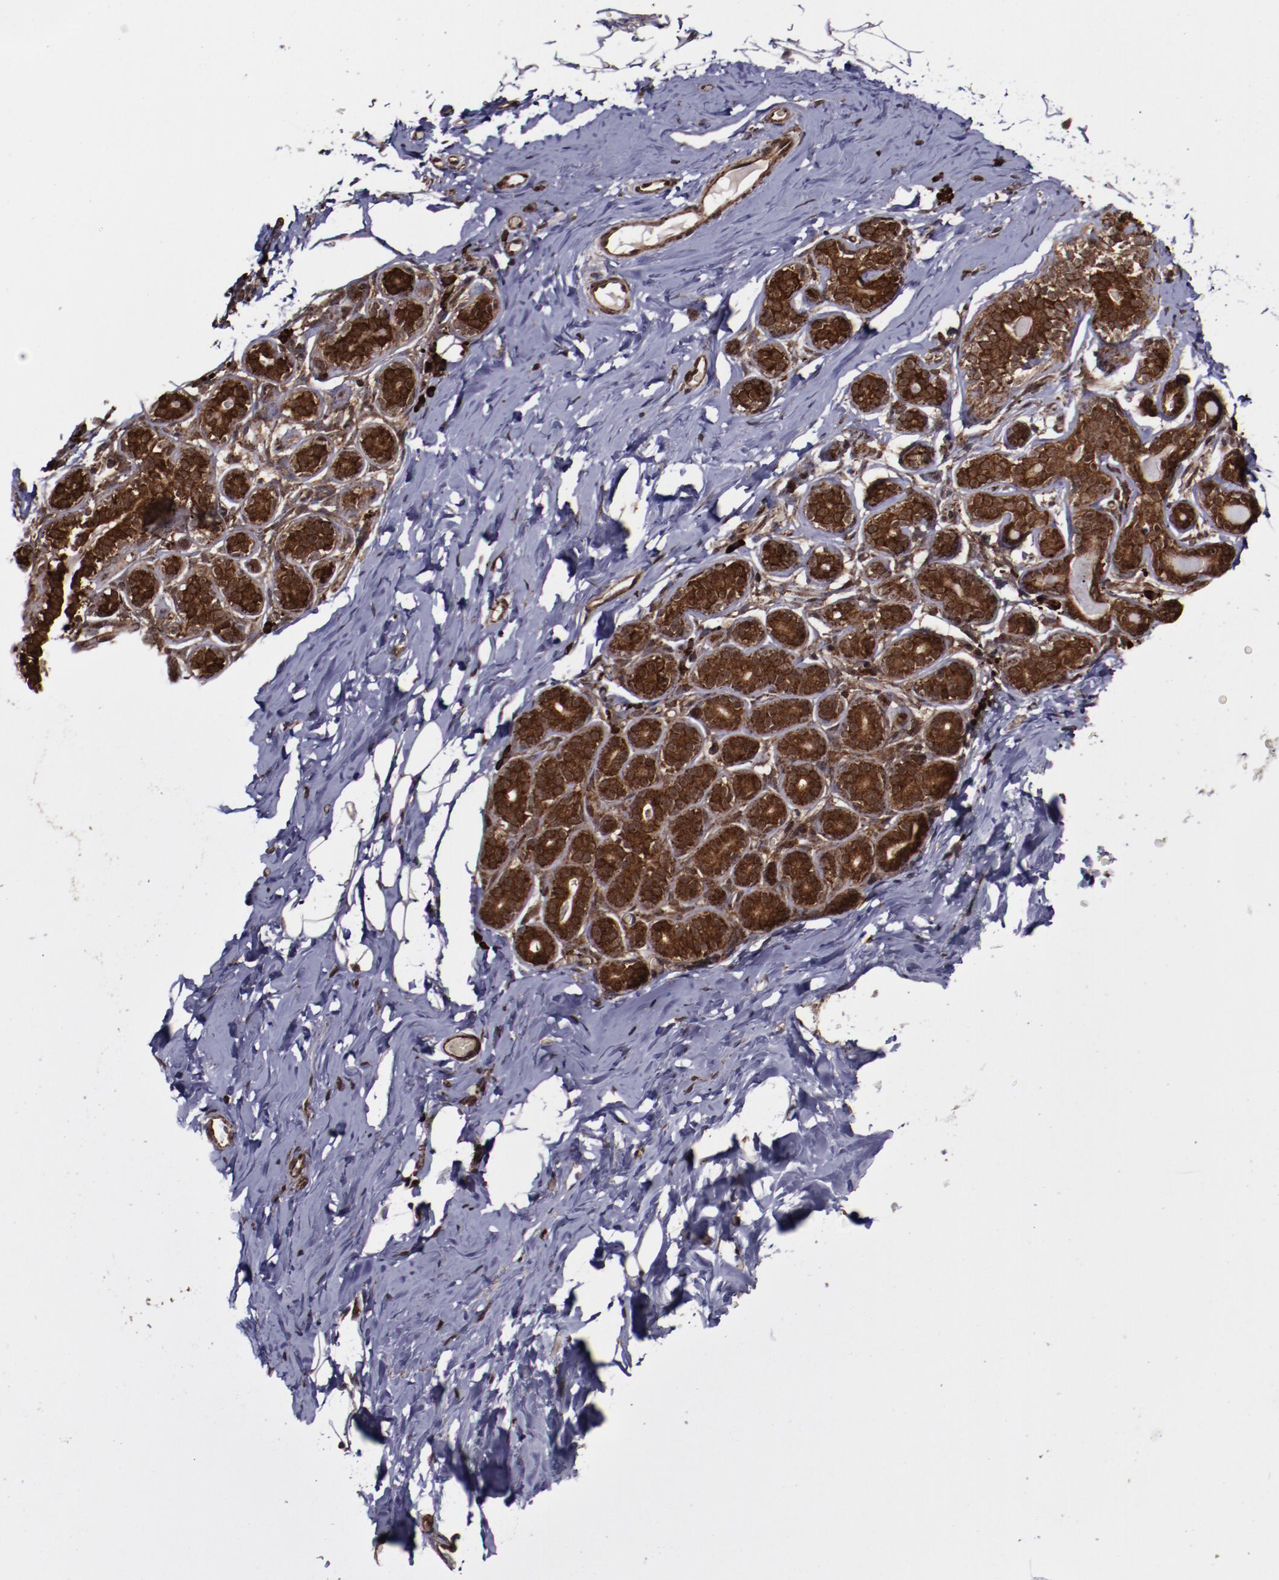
{"staining": {"intensity": "strong", "quantity": "<25%", "location": "cytoplasmic/membranous,nuclear"}, "tissue": "breast", "cell_type": "Adipocytes", "image_type": "normal", "snomed": [{"axis": "morphology", "description": "Normal tissue, NOS"}, {"axis": "topography", "description": "Breast"}, {"axis": "topography", "description": "Soft tissue"}], "caption": "Immunohistochemistry of benign breast demonstrates medium levels of strong cytoplasmic/membranous,nuclear expression in approximately <25% of adipocytes. The protein is stained brown, and the nuclei are stained in blue (DAB IHC with brightfield microscopy, high magnification).", "gene": "EIF4ENIF1", "patient": {"sex": "female", "age": 75}}